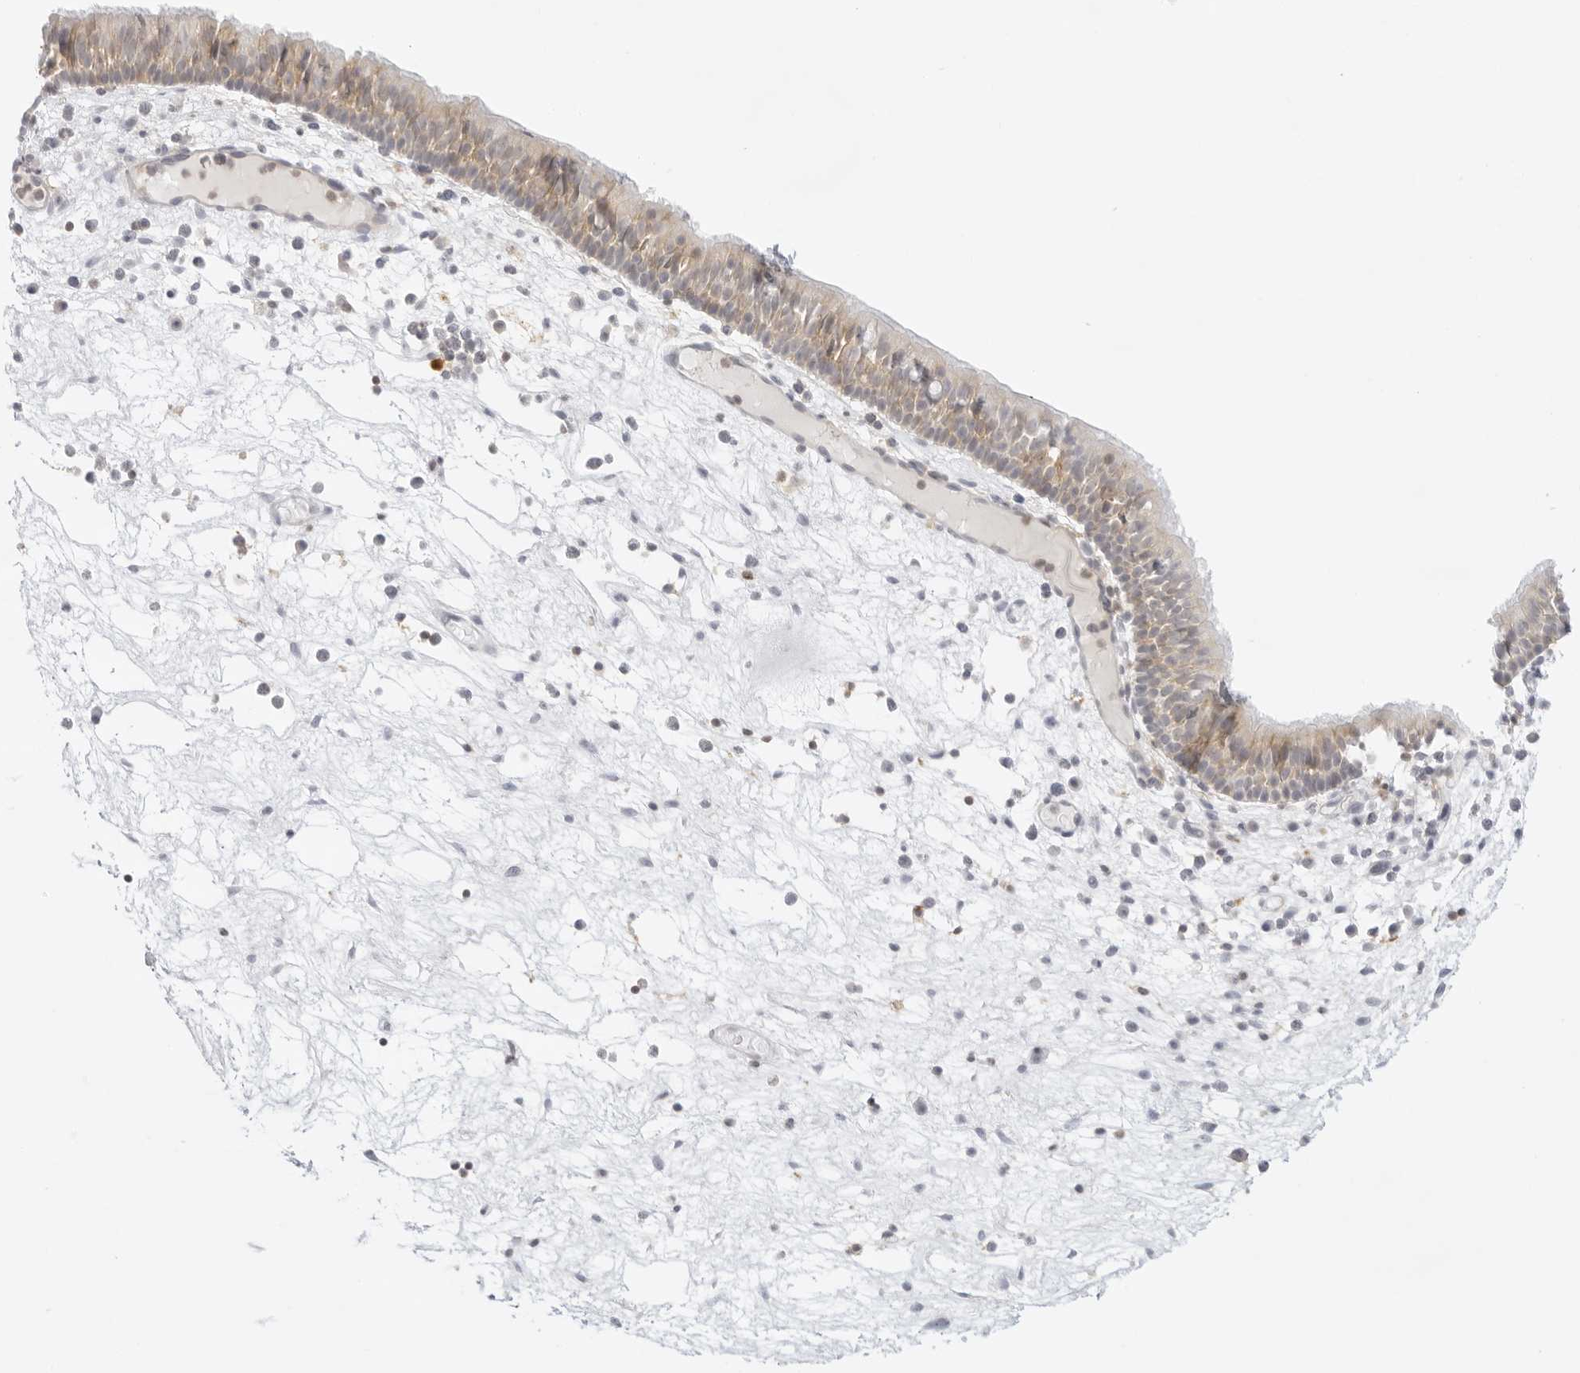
{"staining": {"intensity": "weak", "quantity": "25%-75%", "location": "cytoplasmic/membranous"}, "tissue": "nasopharynx", "cell_type": "Respiratory epithelial cells", "image_type": "normal", "snomed": [{"axis": "morphology", "description": "Normal tissue, NOS"}, {"axis": "morphology", "description": "Inflammation, NOS"}, {"axis": "morphology", "description": "Malignant melanoma, Metastatic site"}, {"axis": "topography", "description": "Nasopharynx"}], "caption": "Nasopharynx stained for a protein (brown) exhibits weak cytoplasmic/membranous positive staining in approximately 25%-75% of respiratory epithelial cells.", "gene": "TNFRSF14", "patient": {"sex": "male", "age": 70}}